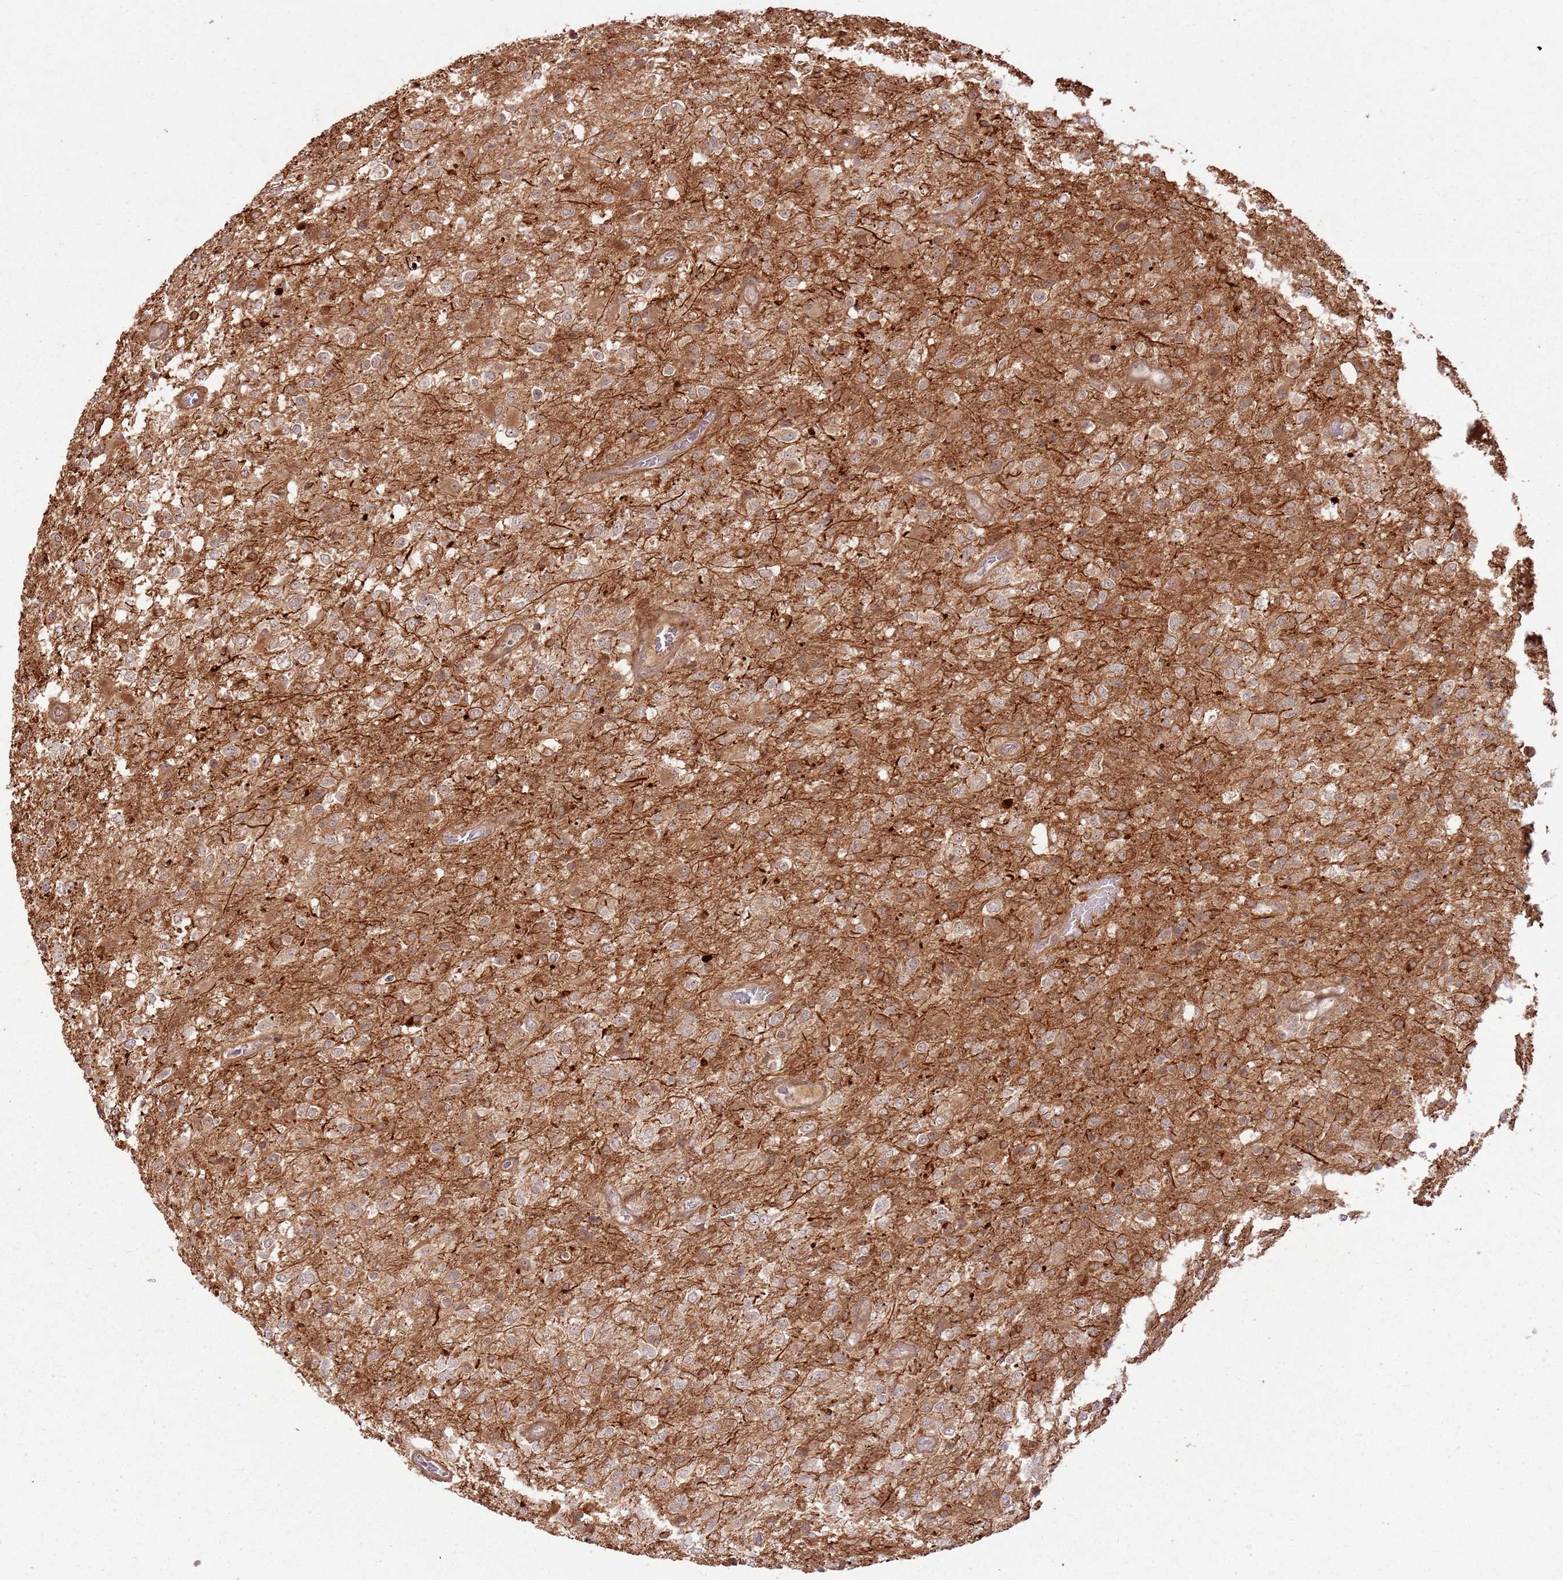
{"staining": {"intensity": "moderate", "quantity": "25%-75%", "location": "cytoplasmic/membranous,nuclear"}, "tissue": "glioma", "cell_type": "Tumor cells", "image_type": "cancer", "snomed": [{"axis": "morphology", "description": "Glioma, malignant, High grade"}, {"axis": "topography", "description": "Brain"}], "caption": "This micrograph displays glioma stained with IHC to label a protein in brown. The cytoplasmic/membranous and nuclear of tumor cells show moderate positivity for the protein. Nuclei are counter-stained blue.", "gene": "ZNF623", "patient": {"sex": "female", "age": 74}}